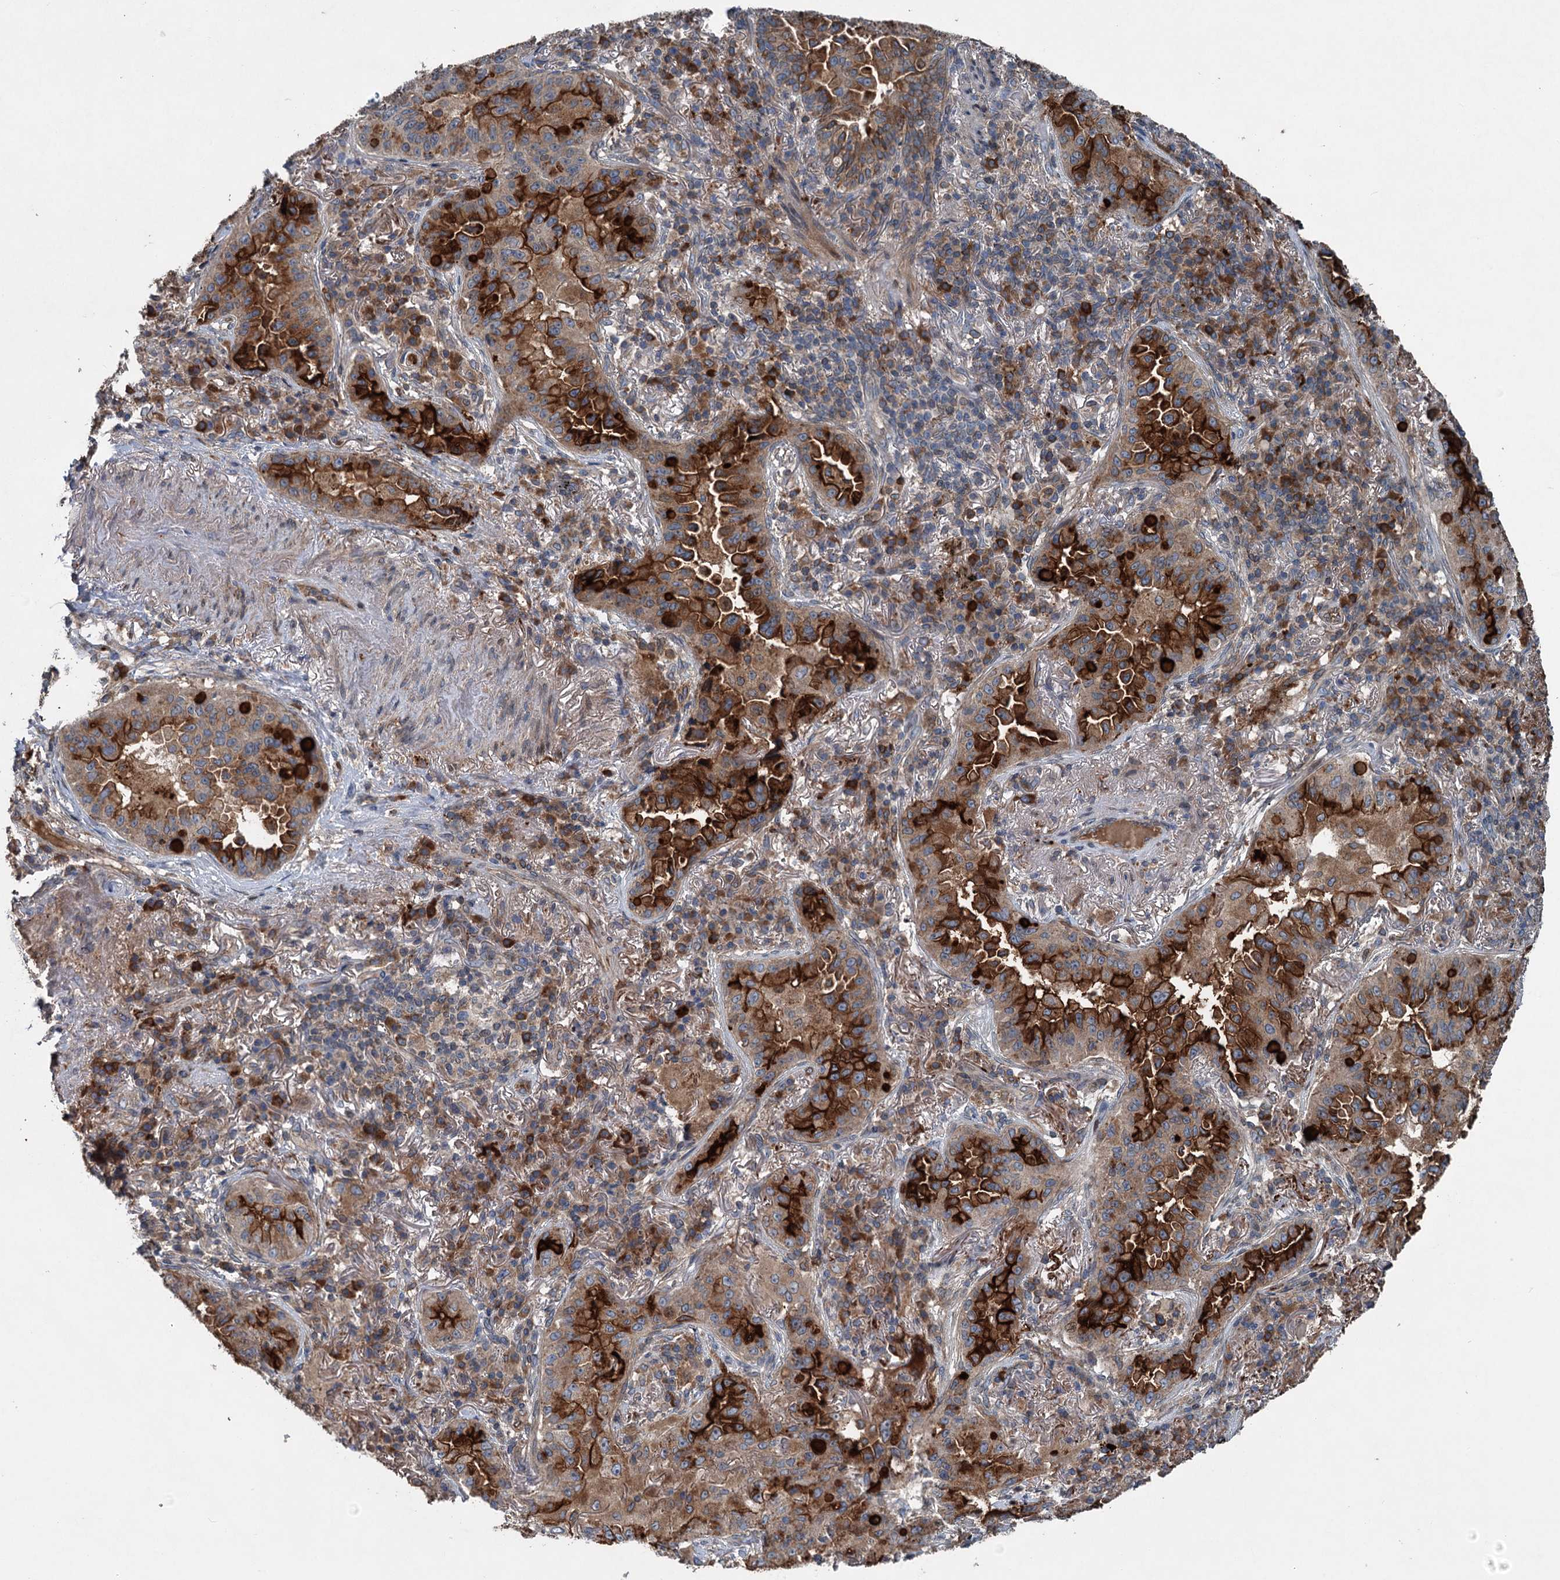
{"staining": {"intensity": "strong", "quantity": "25%-75%", "location": "cytoplasmic/membranous"}, "tissue": "lung cancer", "cell_type": "Tumor cells", "image_type": "cancer", "snomed": [{"axis": "morphology", "description": "Adenocarcinoma, NOS"}, {"axis": "topography", "description": "Lung"}], "caption": "Adenocarcinoma (lung) was stained to show a protein in brown. There is high levels of strong cytoplasmic/membranous positivity in approximately 25%-75% of tumor cells. (Brightfield microscopy of DAB IHC at high magnification).", "gene": "TAPBPL", "patient": {"sex": "female", "age": 69}}